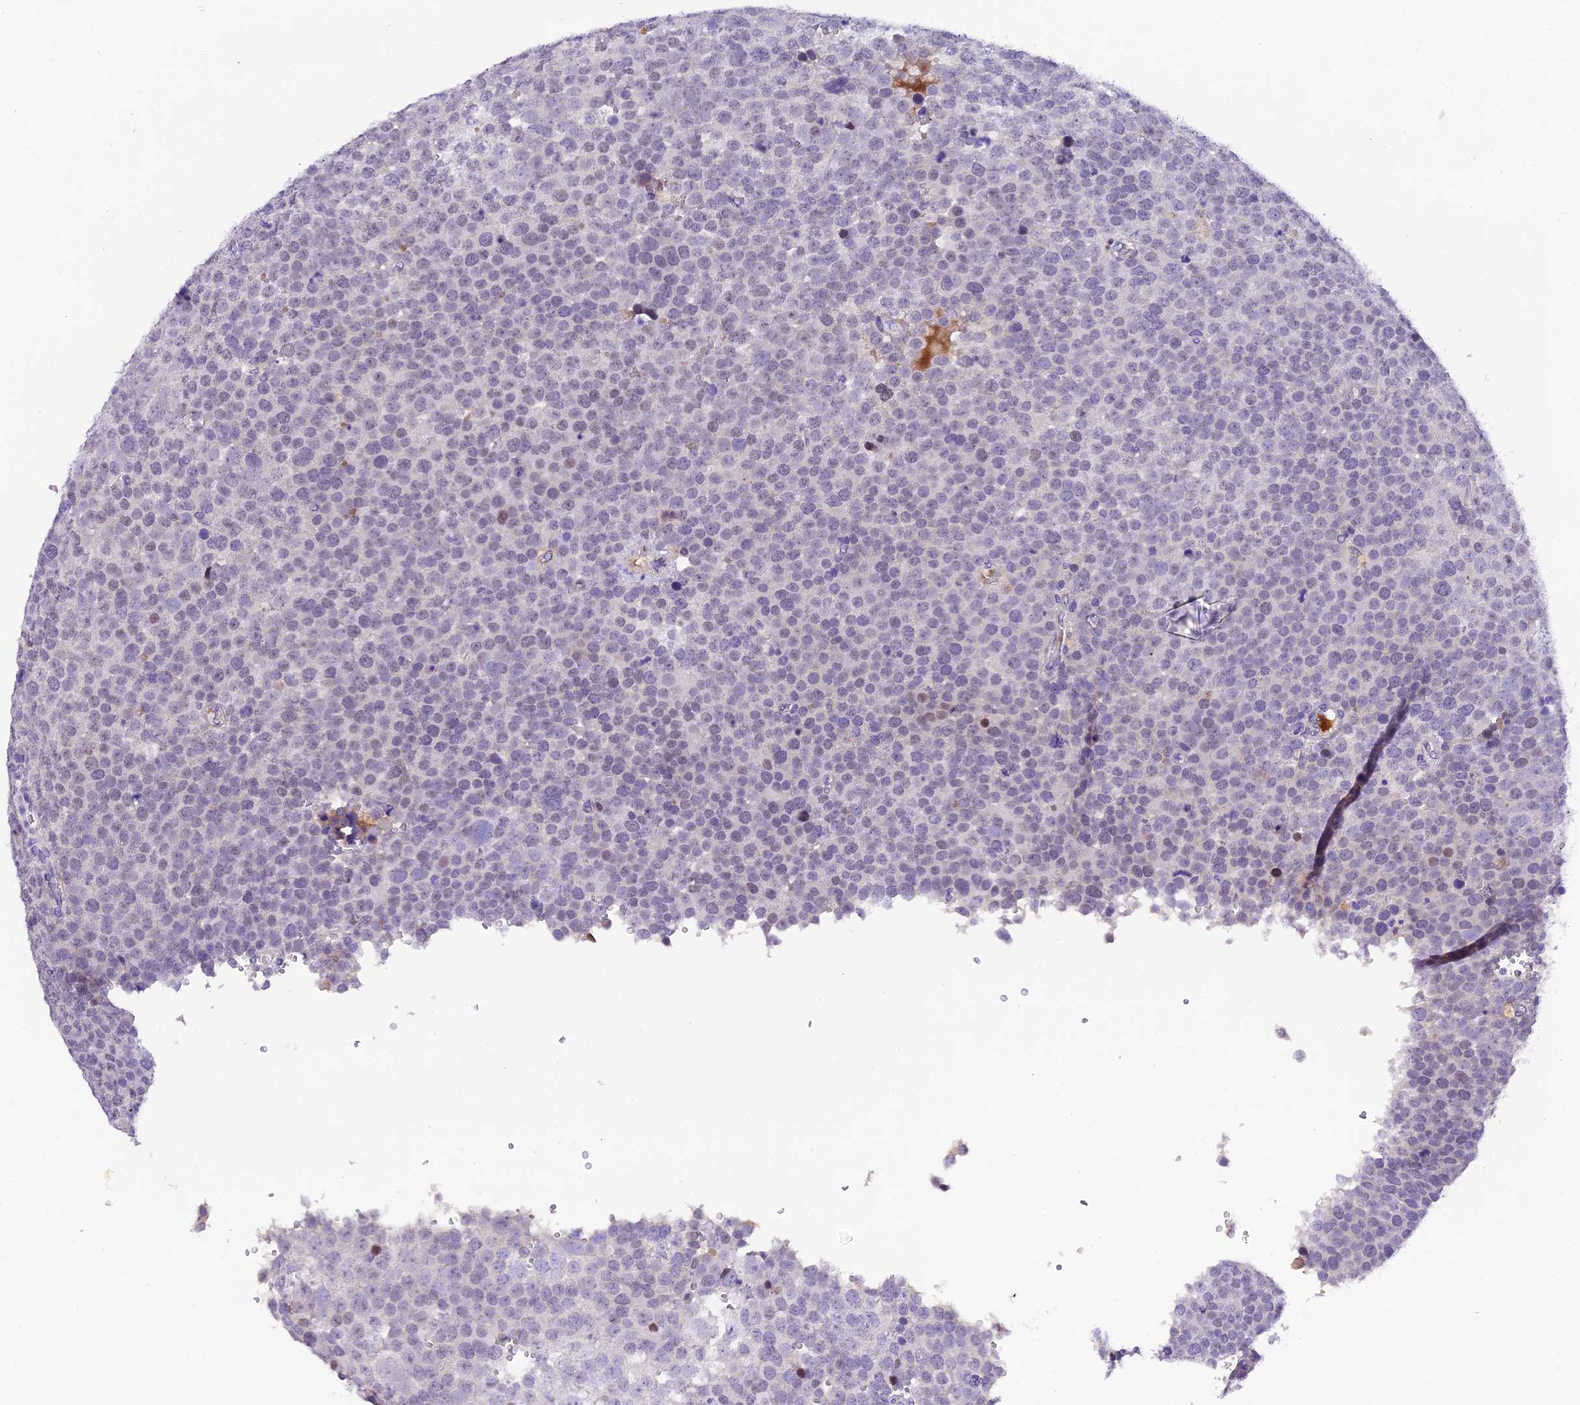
{"staining": {"intensity": "negative", "quantity": "none", "location": "none"}, "tissue": "testis cancer", "cell_type": "Tumor cells", "image_type": "cancer", "snomed": [{"axis": "morphology", "description": "Seminoma, NOS"}, {"axis": "topography", "description": "Testis"}], "caption": "This is an immunohistochemistry image of human testis seminoma. There is no expression in tumor cells.", "gene": "MEX3B", "patient": {"sex": "male", "age": 71}}